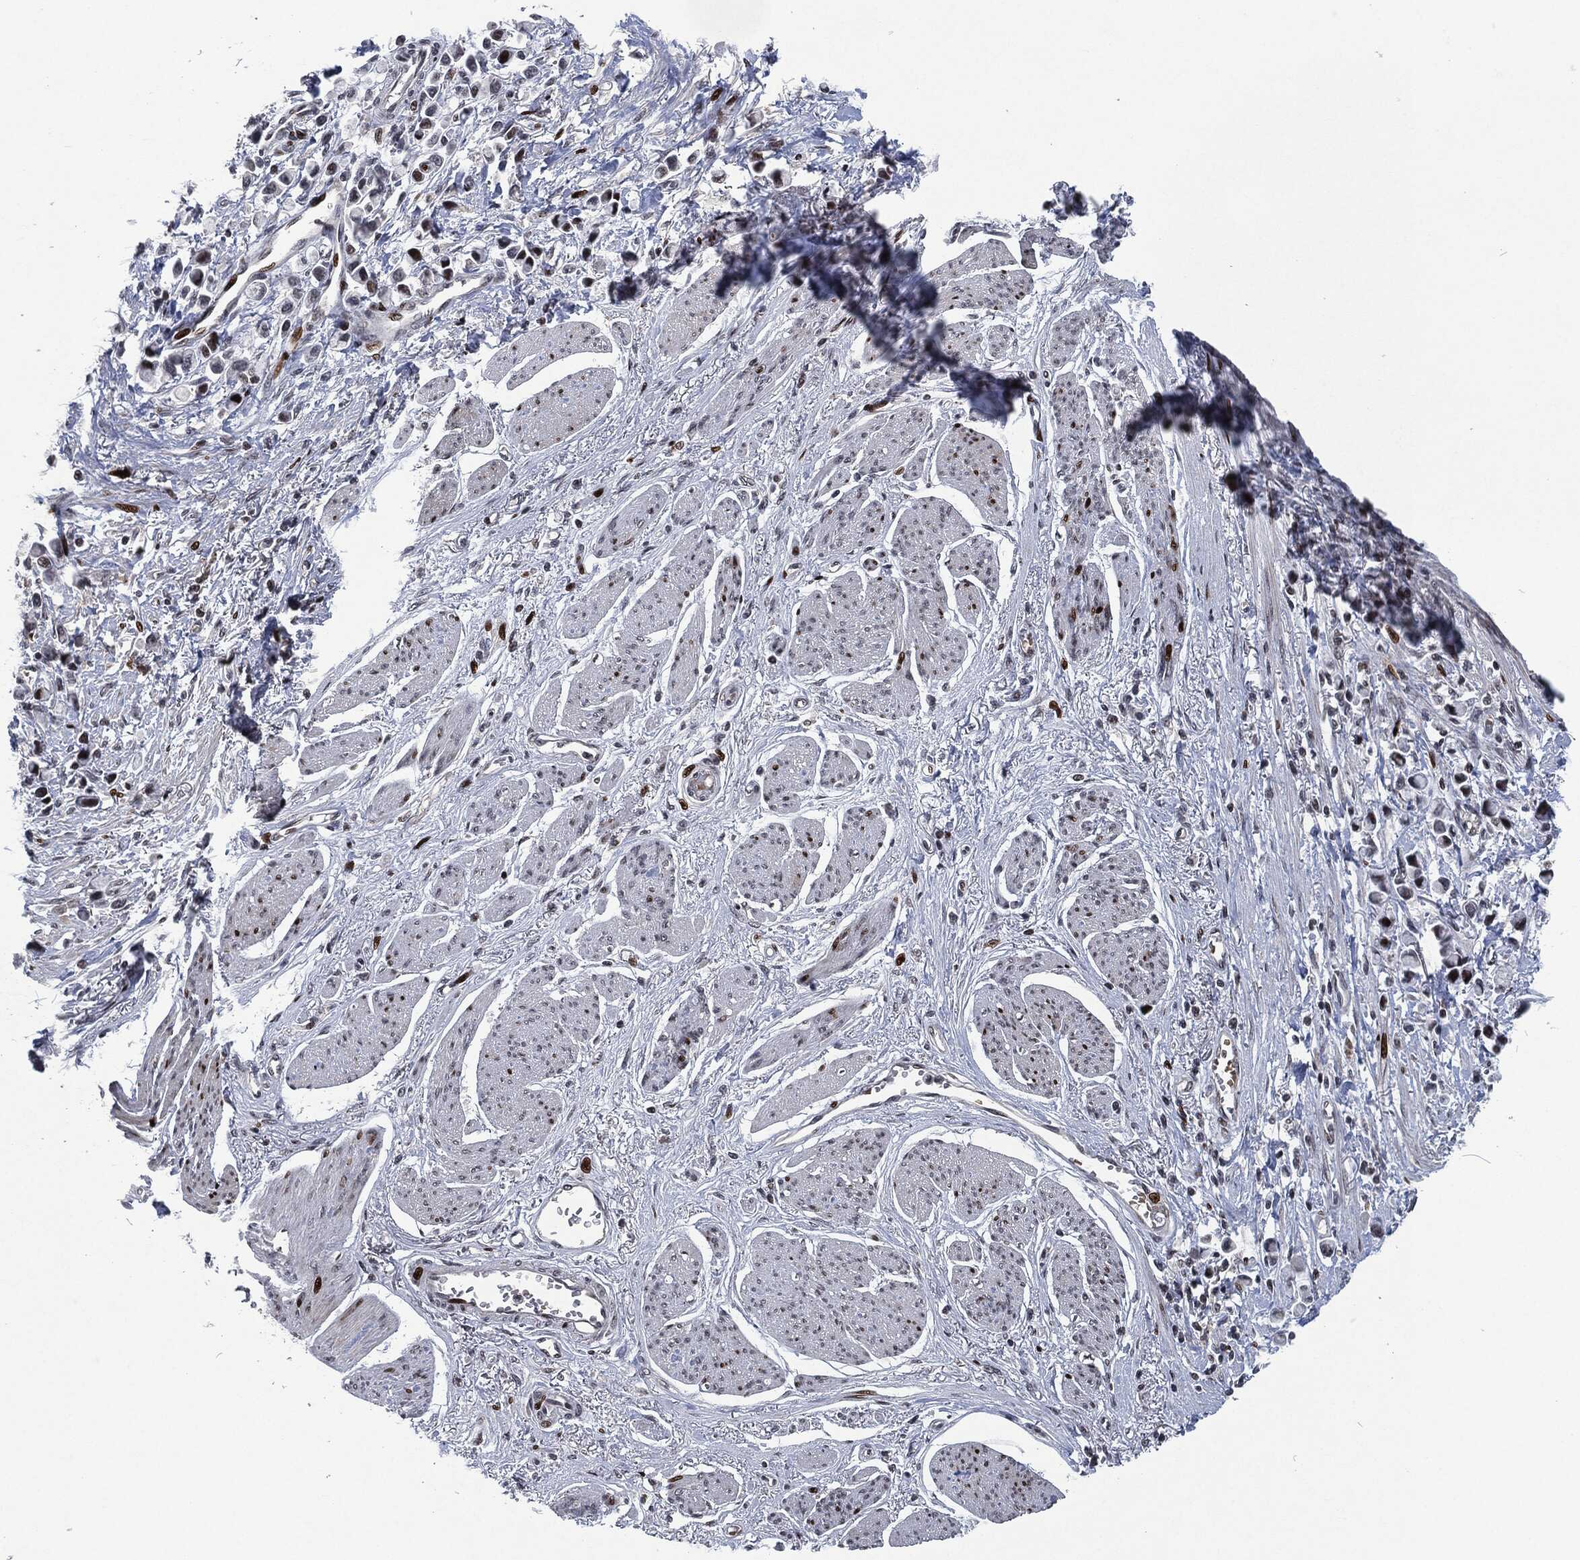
{"staining": {"intensity": "negative", "quantity": "none", "location": "none"}, "tissue": "stomach cancer", "cell_type": "Tumor cells", "image_type": "cancer", "snomed": [{"axis": "morphology", "description": "Adenocarcinoma, NOS"}, {"axis": "topography", "description": "Stomach"}], "caption": "The IHC histopathology image has no significant positivity in tumor cells of stomach cancer (adenocarcinoma) tissue. (DAB immunohistochemistry, high magnification).", "gene": "EGFR", "patient": {"sex": "female", "age": 81}}